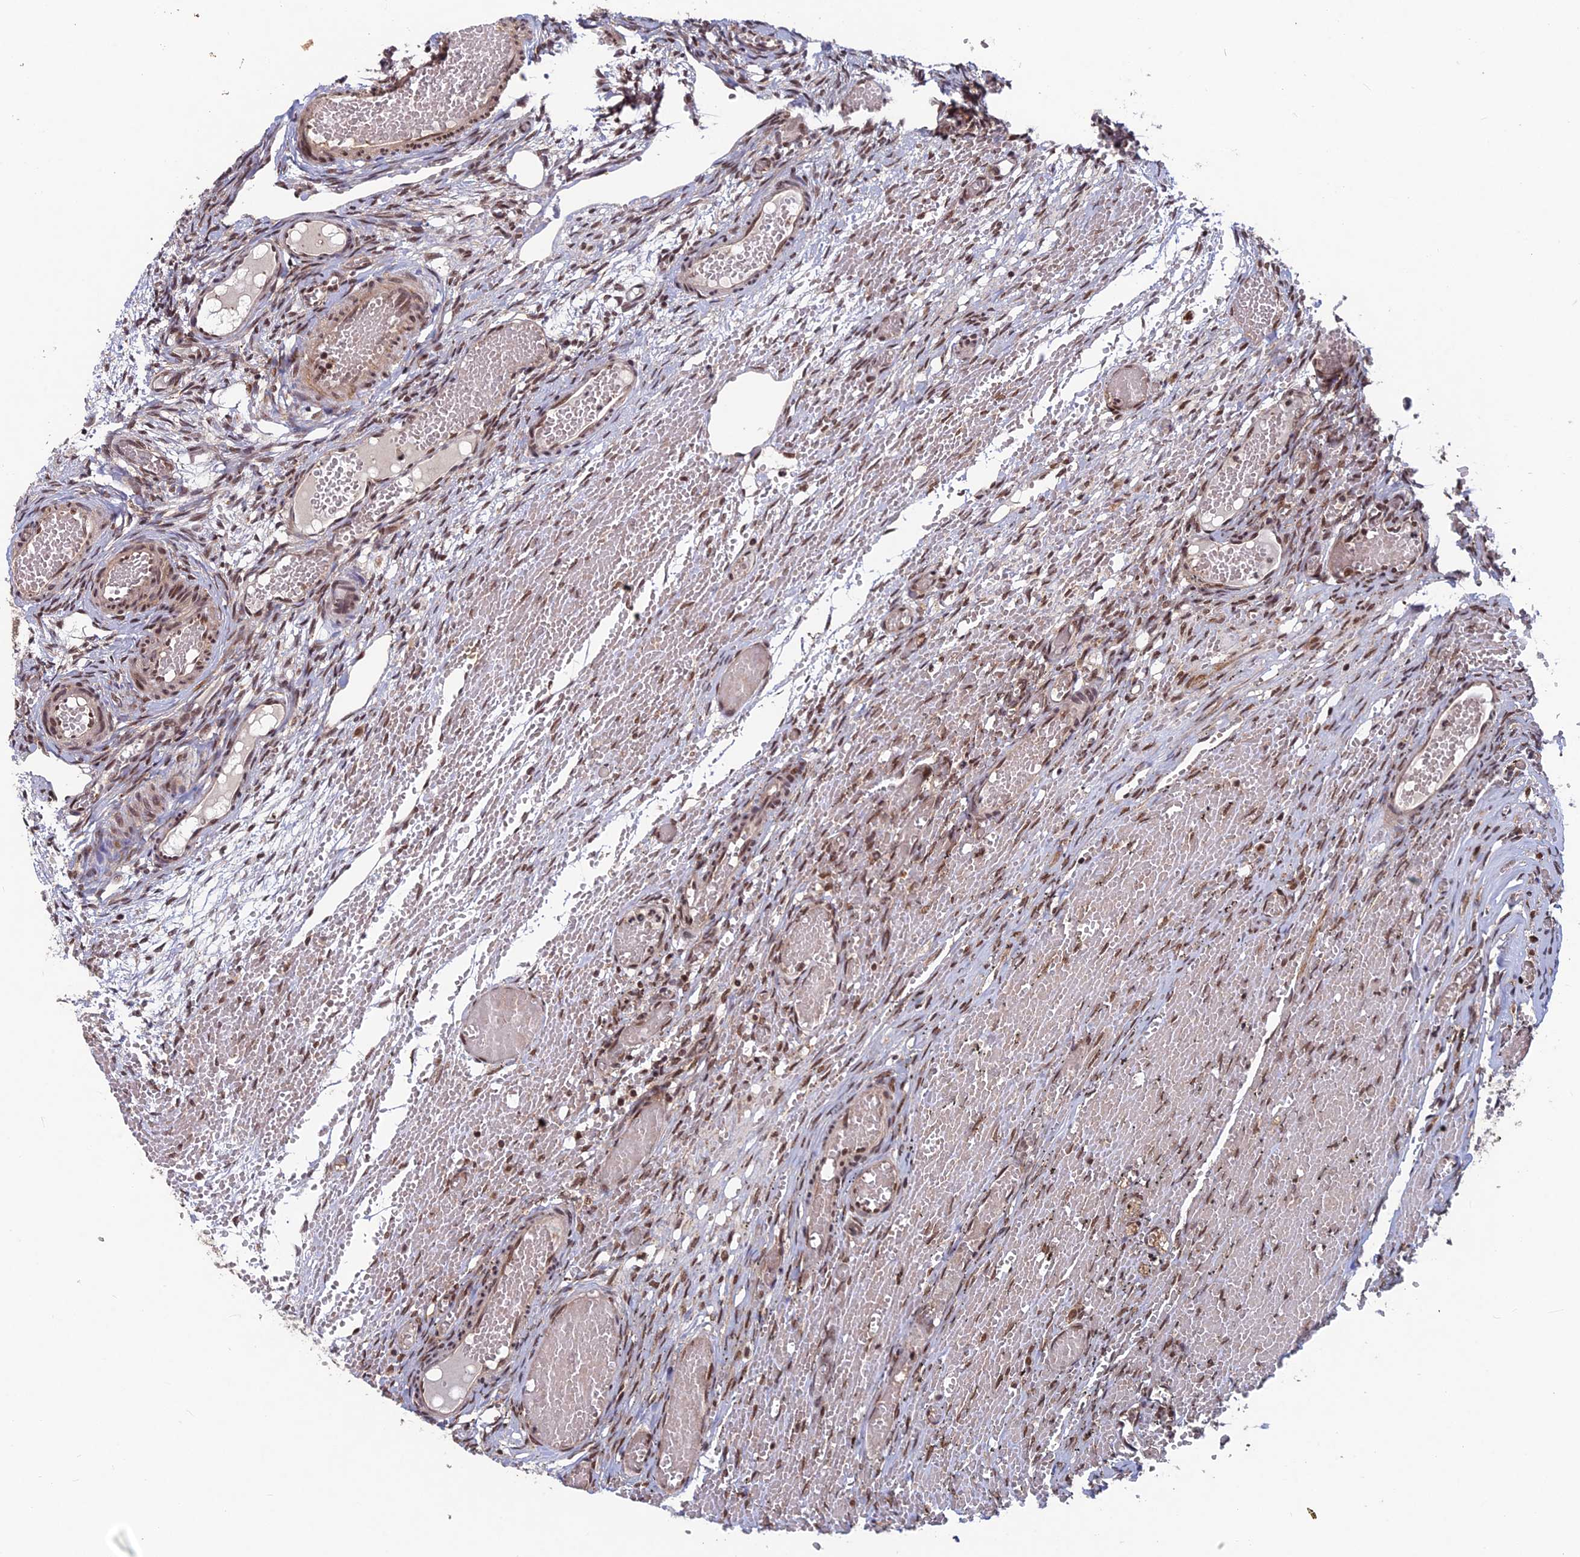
{"staining": {"intensity": "moderate", "quantity": ">75%", "location": "nuclear"}, "tissue": "ovary", "cell_type": "Follicle cells", "image_type": "normal", "snomed": [{"axis": "morphology", "description": "Adenocarcinoma, NOS"}, {"axis": "topography", "description": "Endometrium"}], "caption": "An IHC image of unremarkable tissue is shown. Protein staining in brown shows moderate nuclear positivity in ovary within follicle cells. (Brightfield microscopy of DAB IHC at high magnification).", "gene": "FAM53C", "patient": {"sex": "female", "age": 32}}